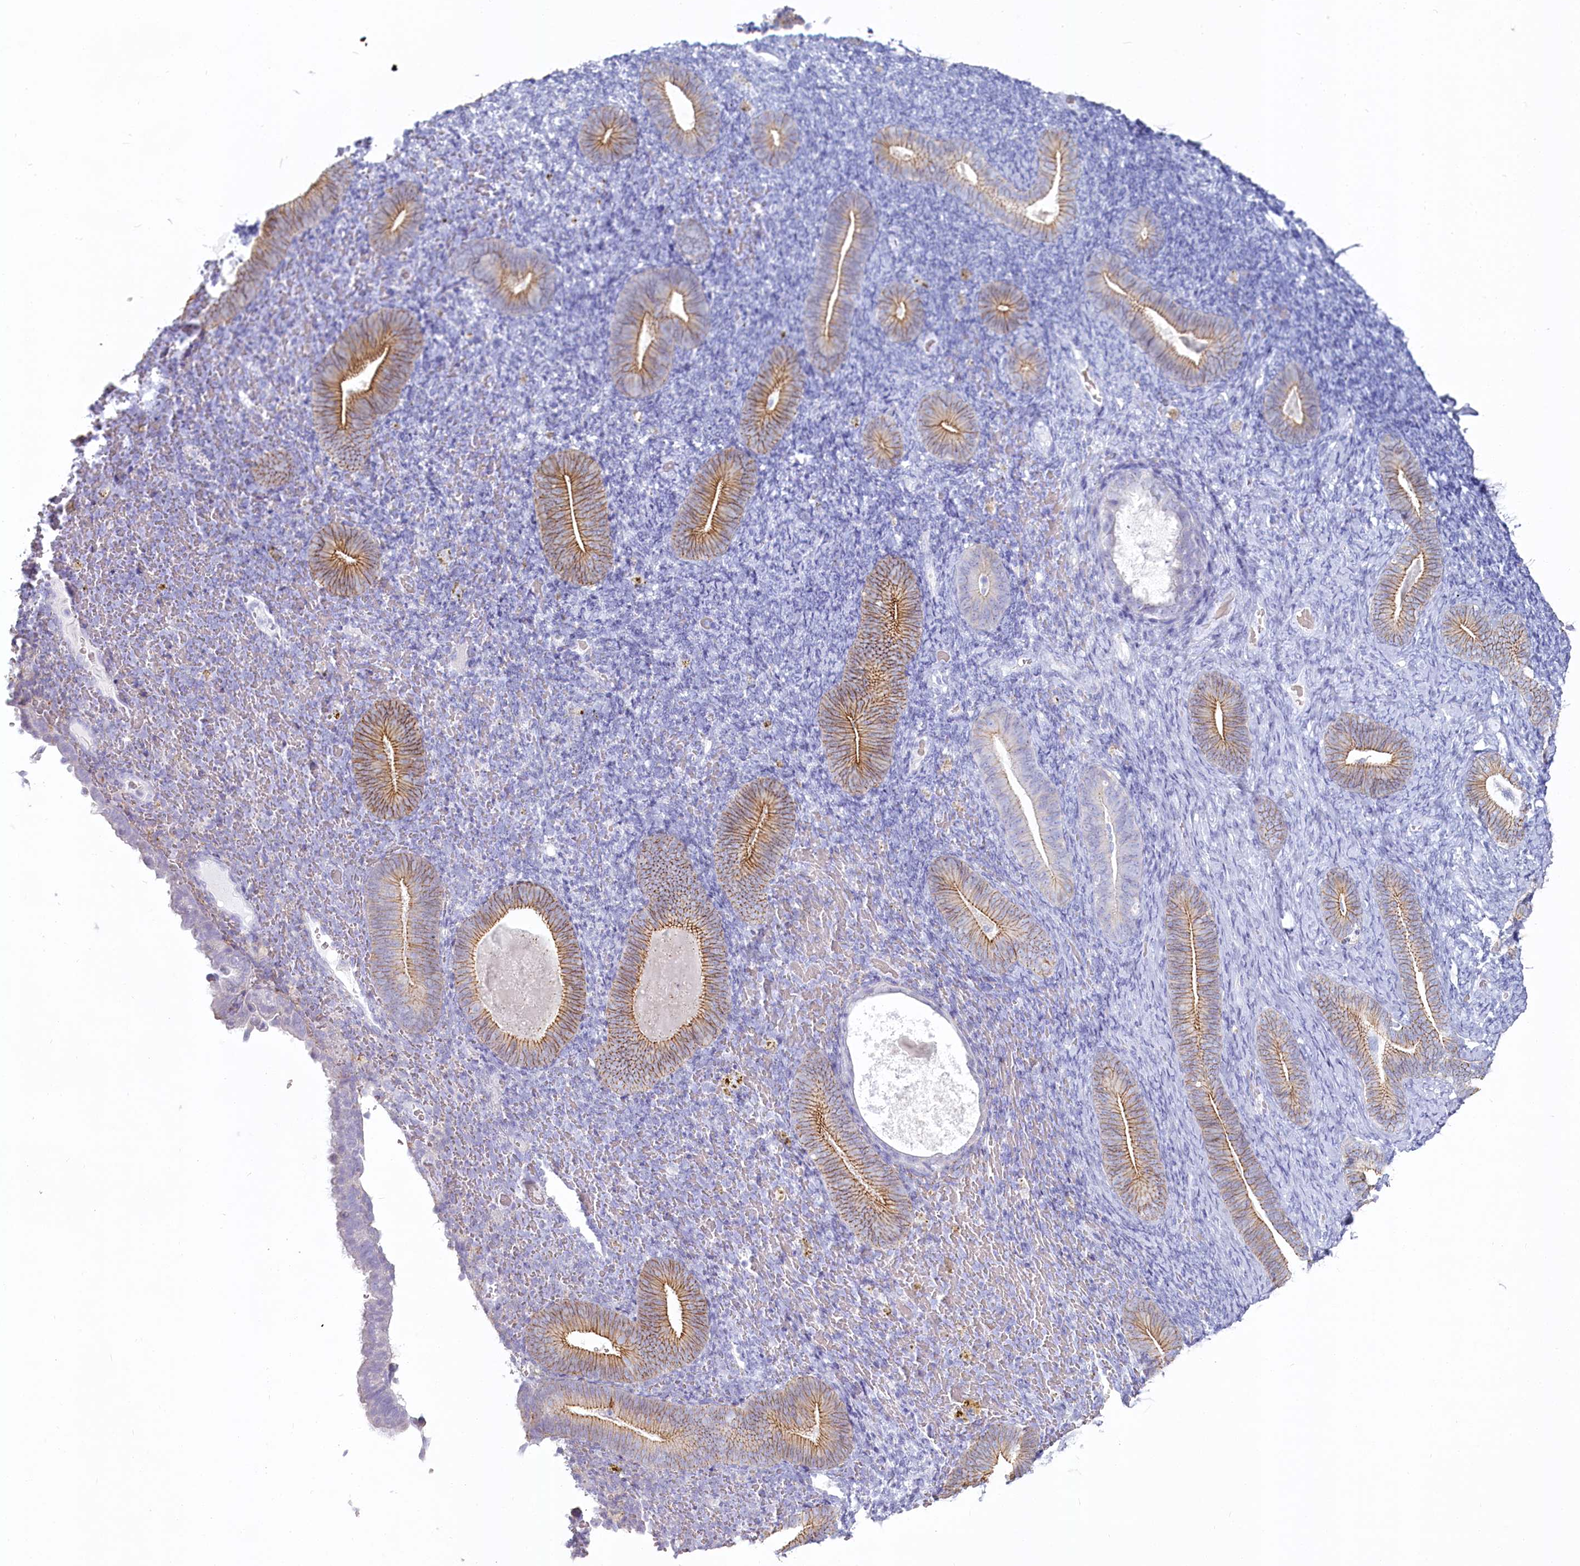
{"staining": {"intensity": "negative", "quantity": "none", "location": "none"}, "tissue": "endometrium", "cell_type": "Cells in endometrial stroma", "image_type": "normal", "snomed": [{"axis": "morphology", "description": "Normal tissue, NOS"}, {"axis": "topography", "description": "Endometrium"}], "caption": "Protein analysis of unremarkable endometrium demonstrates no significant expression in cells in endometrial stroma.", "gene": "IFIT5", "patient": {"sex": "female", "age": 51}}